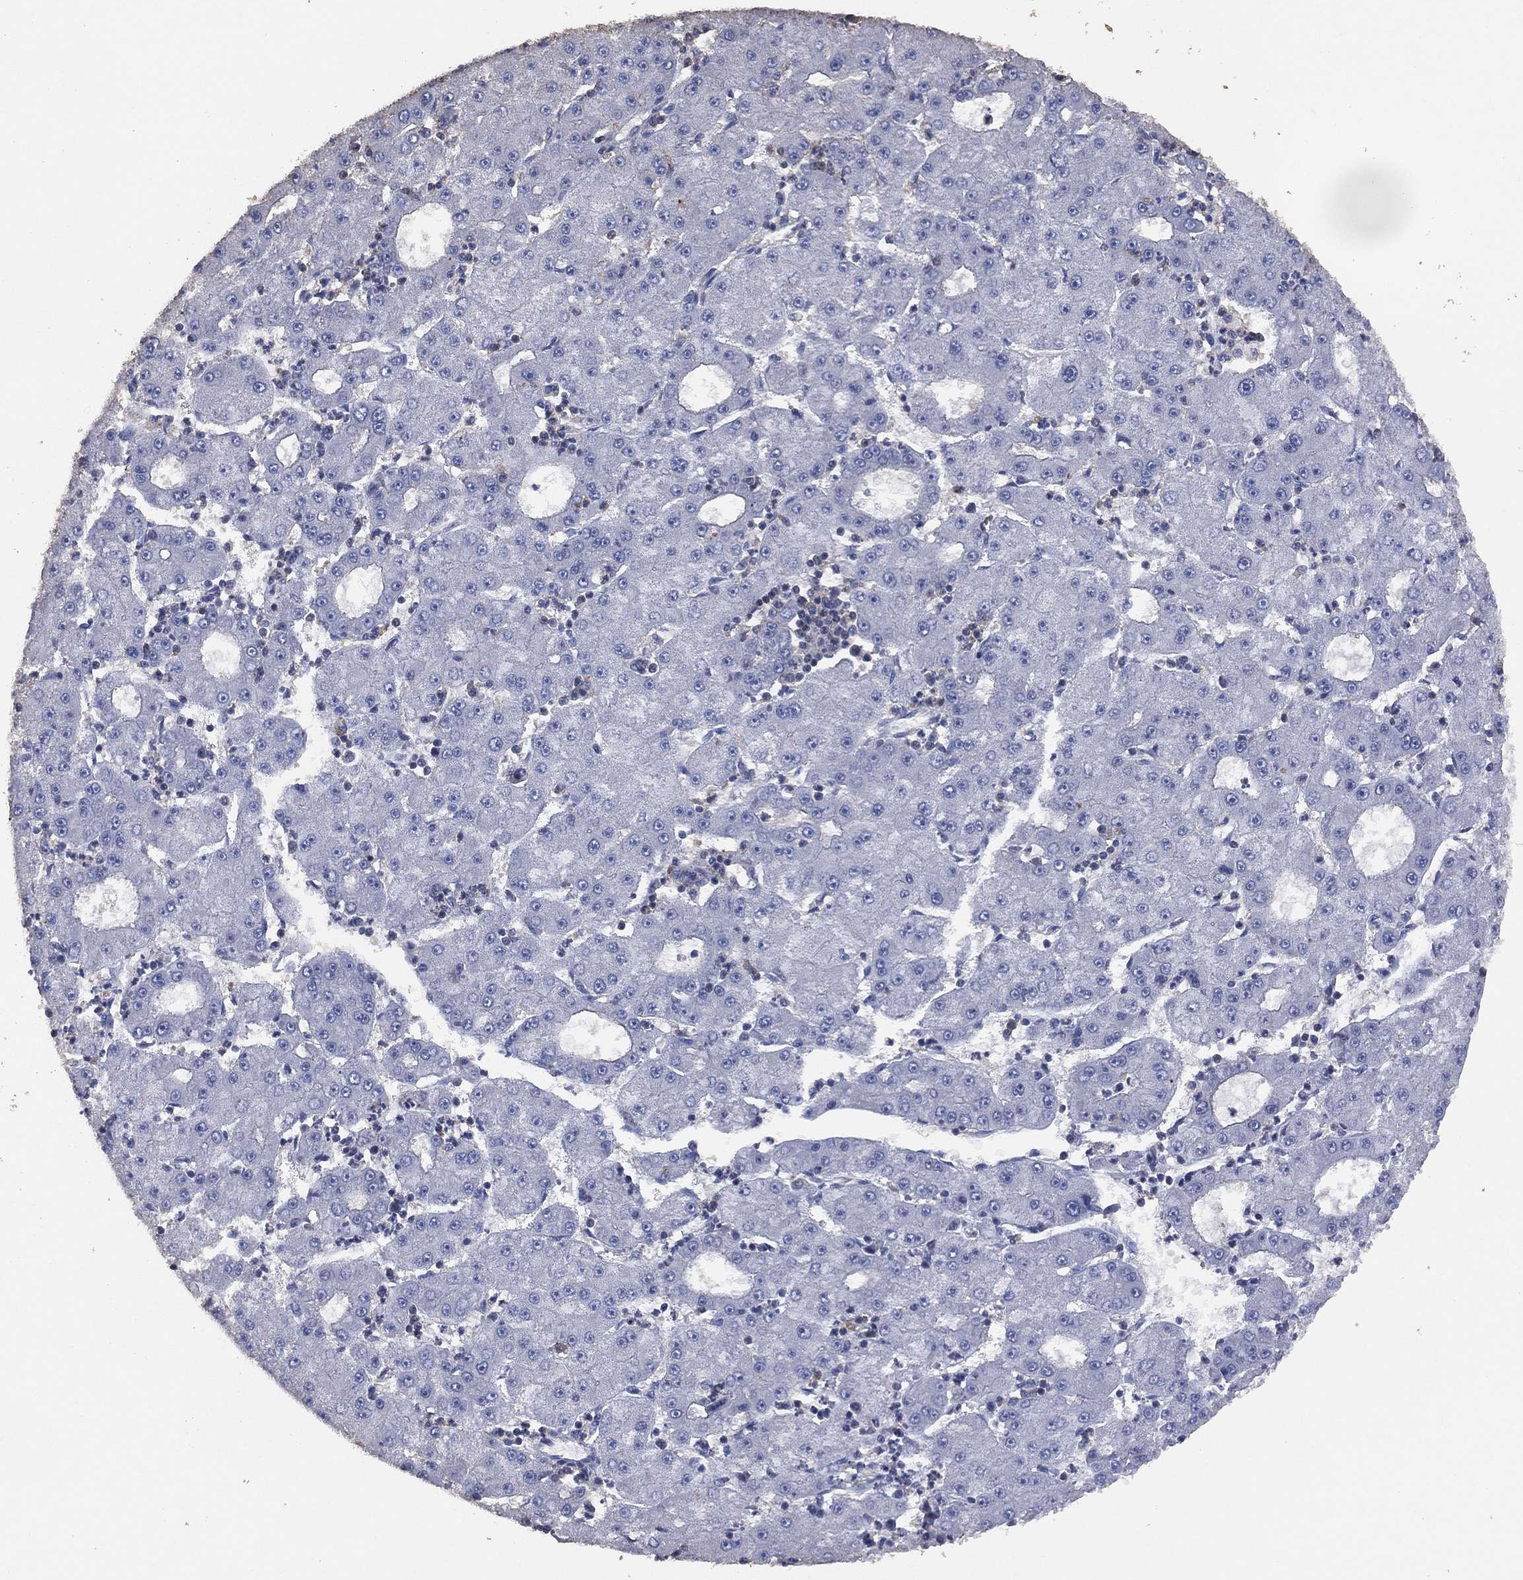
{"staining": {"intensity": "negative", "quantity": "none", "location": "none"}, "tissue": "liver cancer", "cell_type": "Tumor cells", "image_type": "cancer", "snomed": [{"axis": "morphology", "description": "Carcinoma, Hepatocellular, NOS"}, {"axis": "topography", "description": "Liver"}], "caption": "High magnification brightfield microscopy of liver cancer stained with DAB (3,3'-diaminobenzidine) (brown) and counterstained with hematoxylin (blue): tumor cells show no significant positivity.", "gene": "ADPRHL1", "patient": {"sex": "male", "age": 73}}